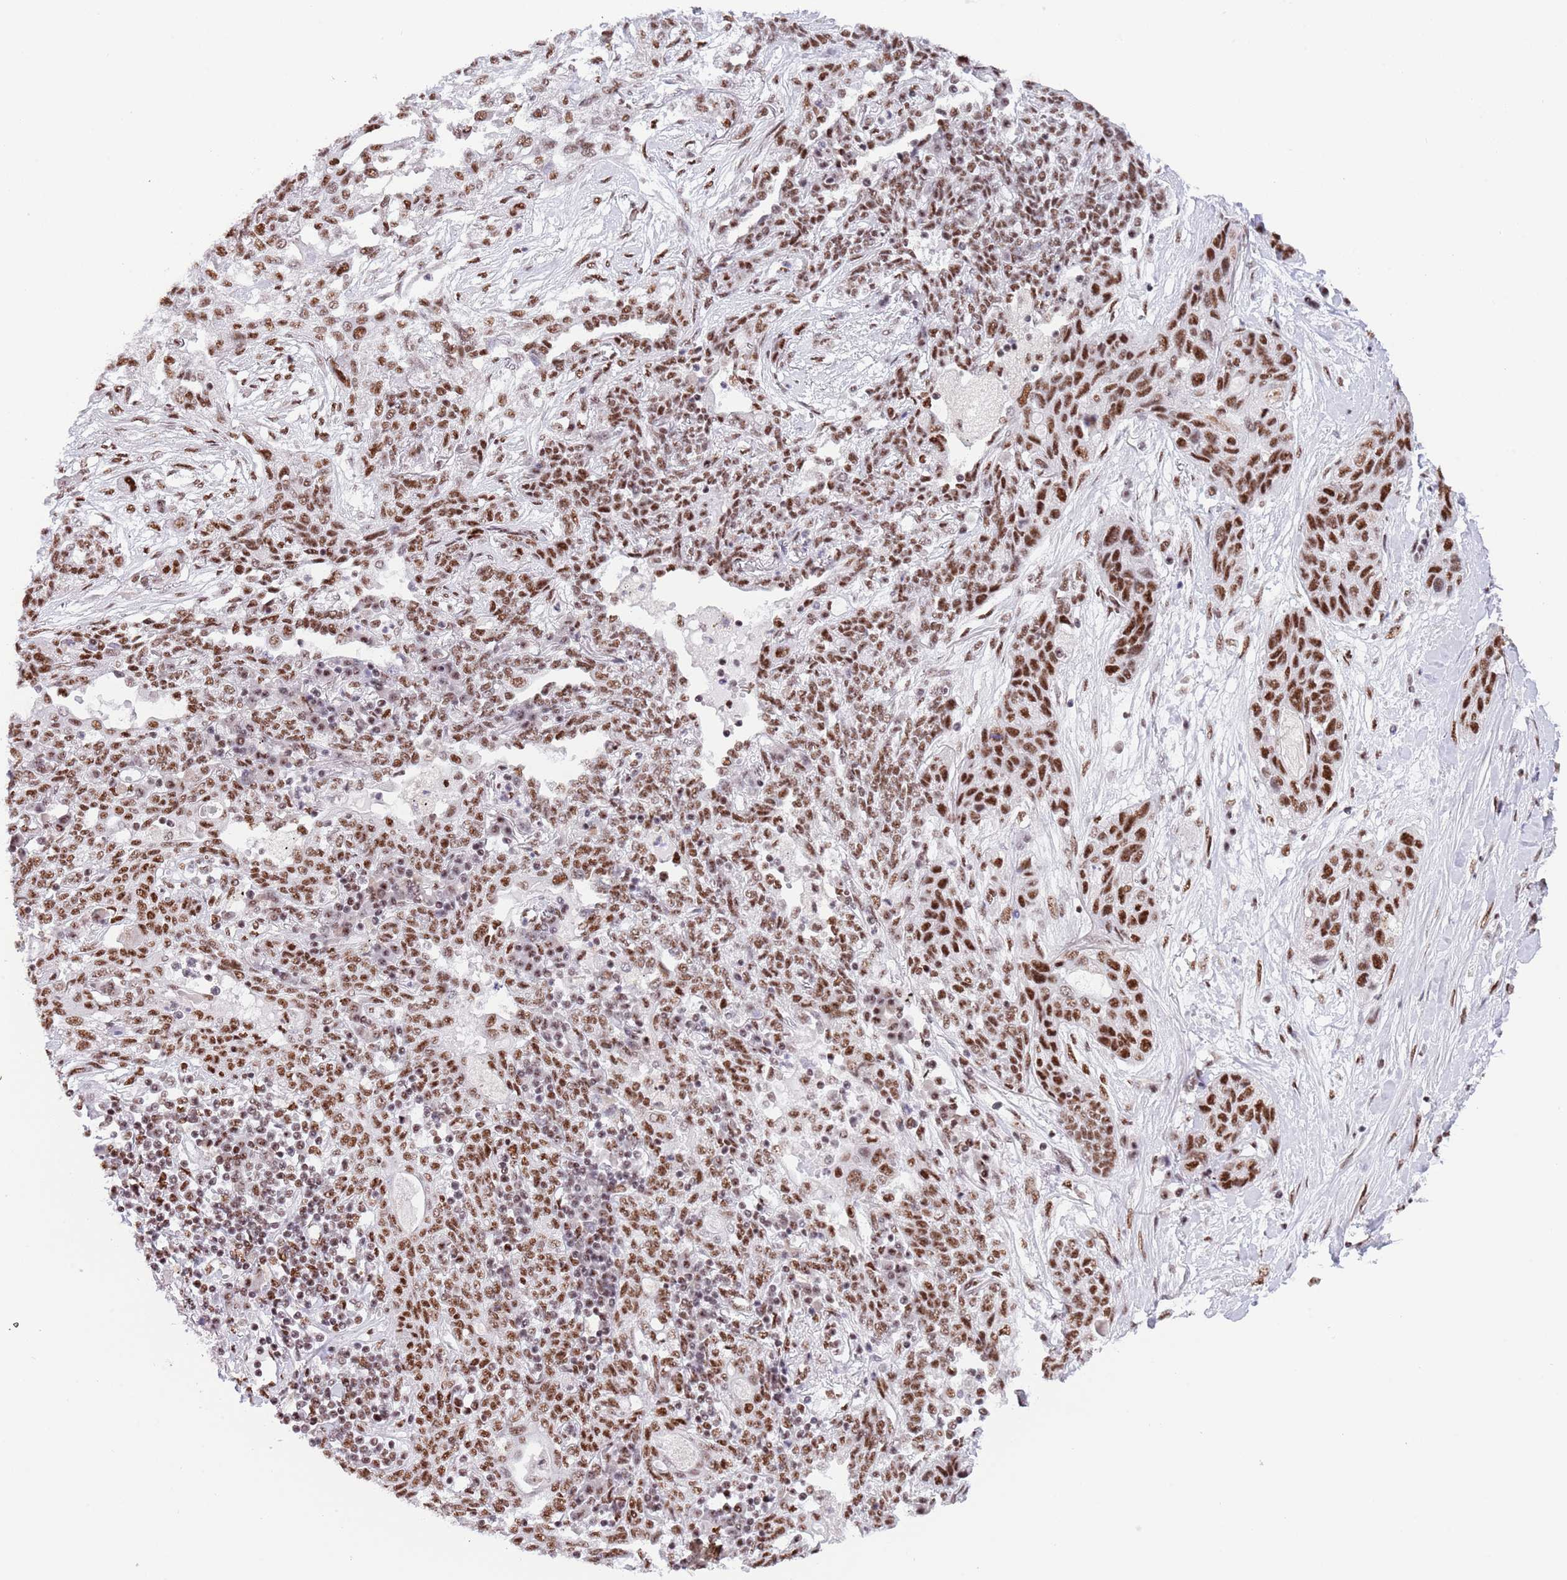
{"staining": {"intensity": "strong", "quantity": ">75%", "location": "nuclear"}, "tissue": "lung cancer", "cell_type": "Tumor cells", "image_type": "cancer", "snomed": [{"axis": "morphology", "description": "Squamous cell carcinoma, NOS"}, {"axis": "topography", "description": "Lung"}], "caption": "A high amount of strong nuclear positivity is appreciated in approximately >75% of tumor cells in lung squamous cell carcinoma tissue.", "gene": "SF3A2", "patient": {"sex": "female", "age": 70}}